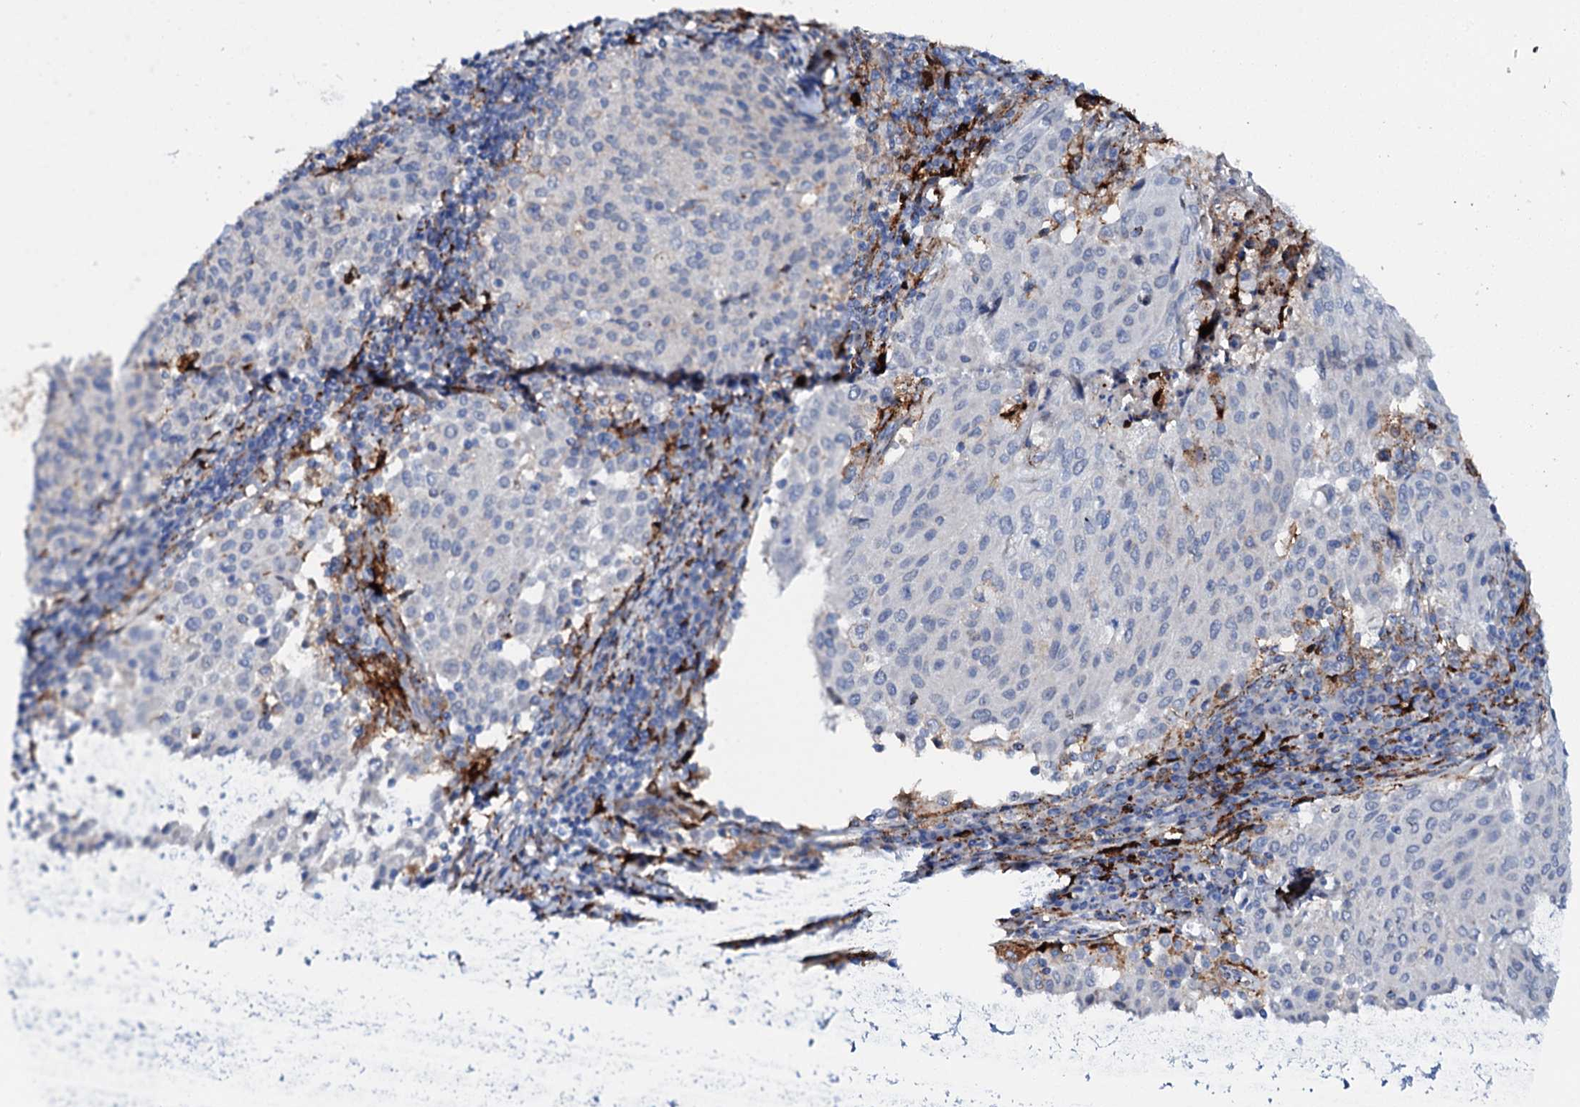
{"staining": {"intensity": "negative", "quantity": "none", "location": "none"}, "tissue": "cervical cancer", "cell_type": "Tumor cells", "image_type": "cancer", "snomed": [{"axis": "morphology", "description": "Squamous cell carcinoma, NOS"}, {"axis": "topography", "description": "Cervix"}], "caption": "Tumor cells show no significant protein expression in squamous cell carcinoma (cervical).", "gene": "MED13L", "patient": {"sex": "female", "age": 46}}